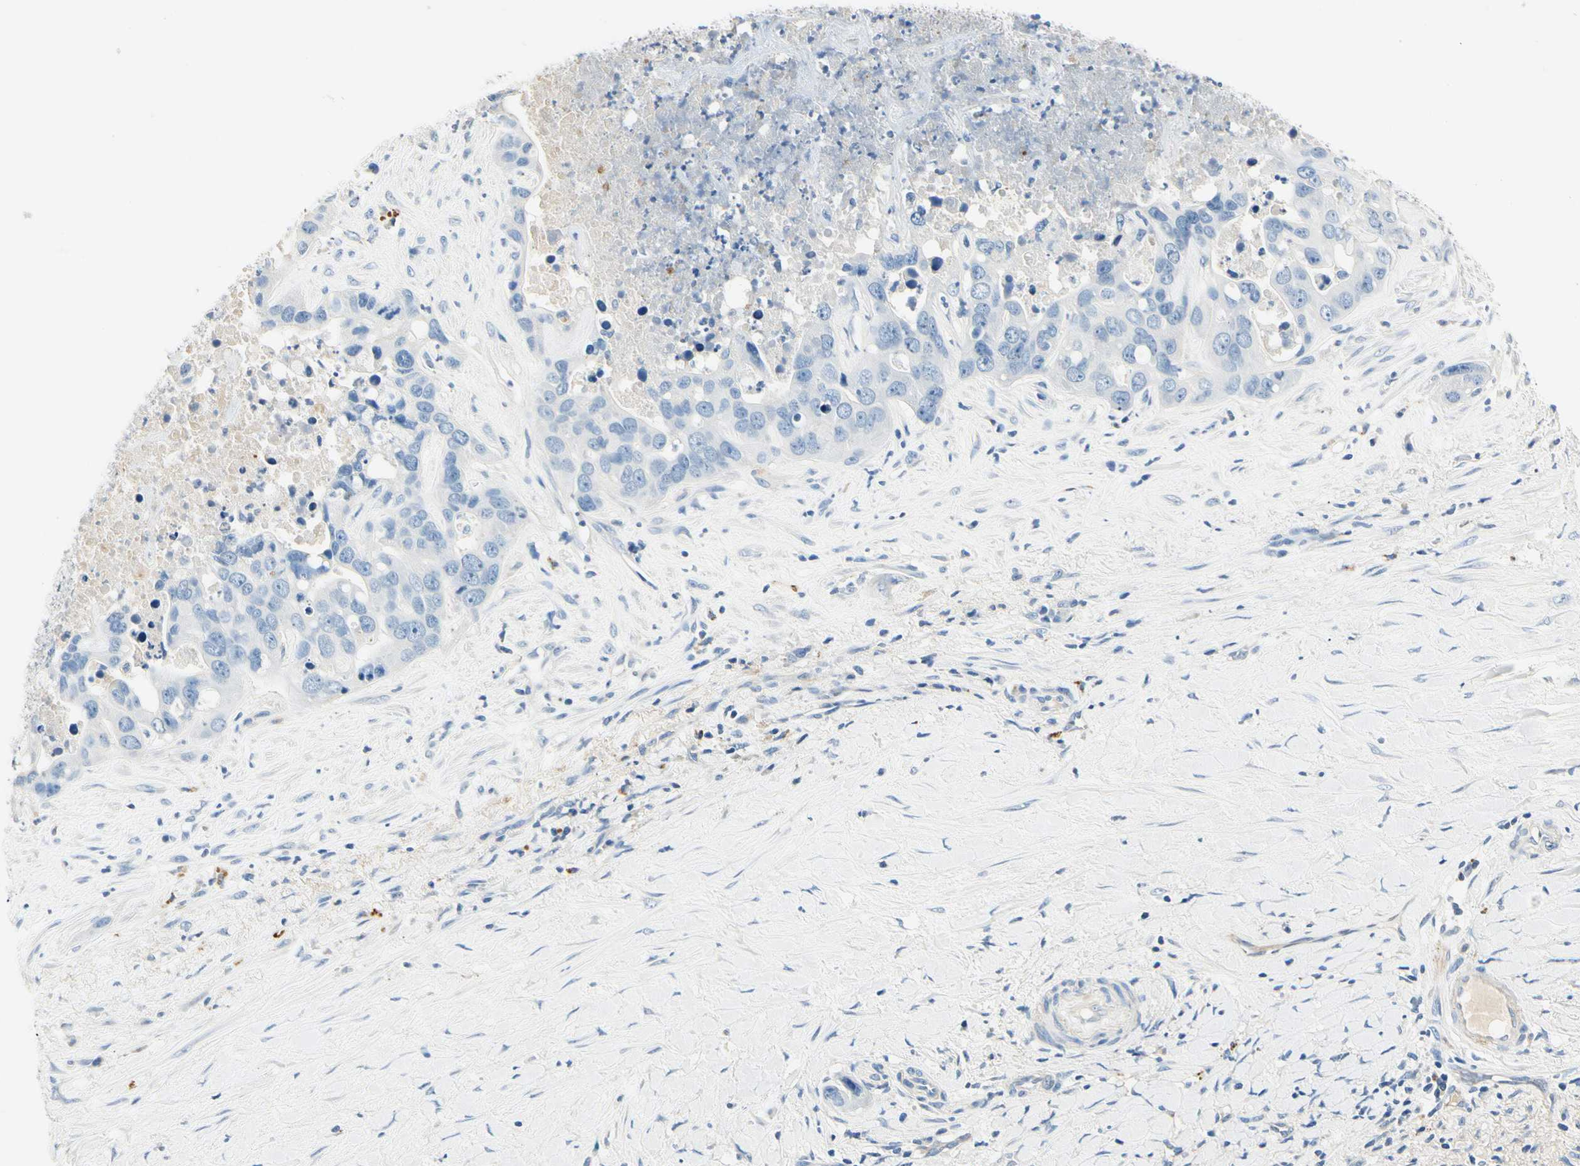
{"staining": {"intensity": "negative", "quantity": "none", "location": "none"}, "tissue": "liver cancer", "cell_type": "Tumor cells", "image_type": "cancer", "snomed": [{"axis": "morphology", "description": "Cholangiocarcinoma"}, {"axis": "topography", "description": "Liver"}], "caption": "DAB immunohistochemical staining of human liver cancer demonstrates no significant staining in tumor cells. Nuclei are stained in blue.", "gene": "TGFBR3", "patient": {"sex": "female", "age": 65}}